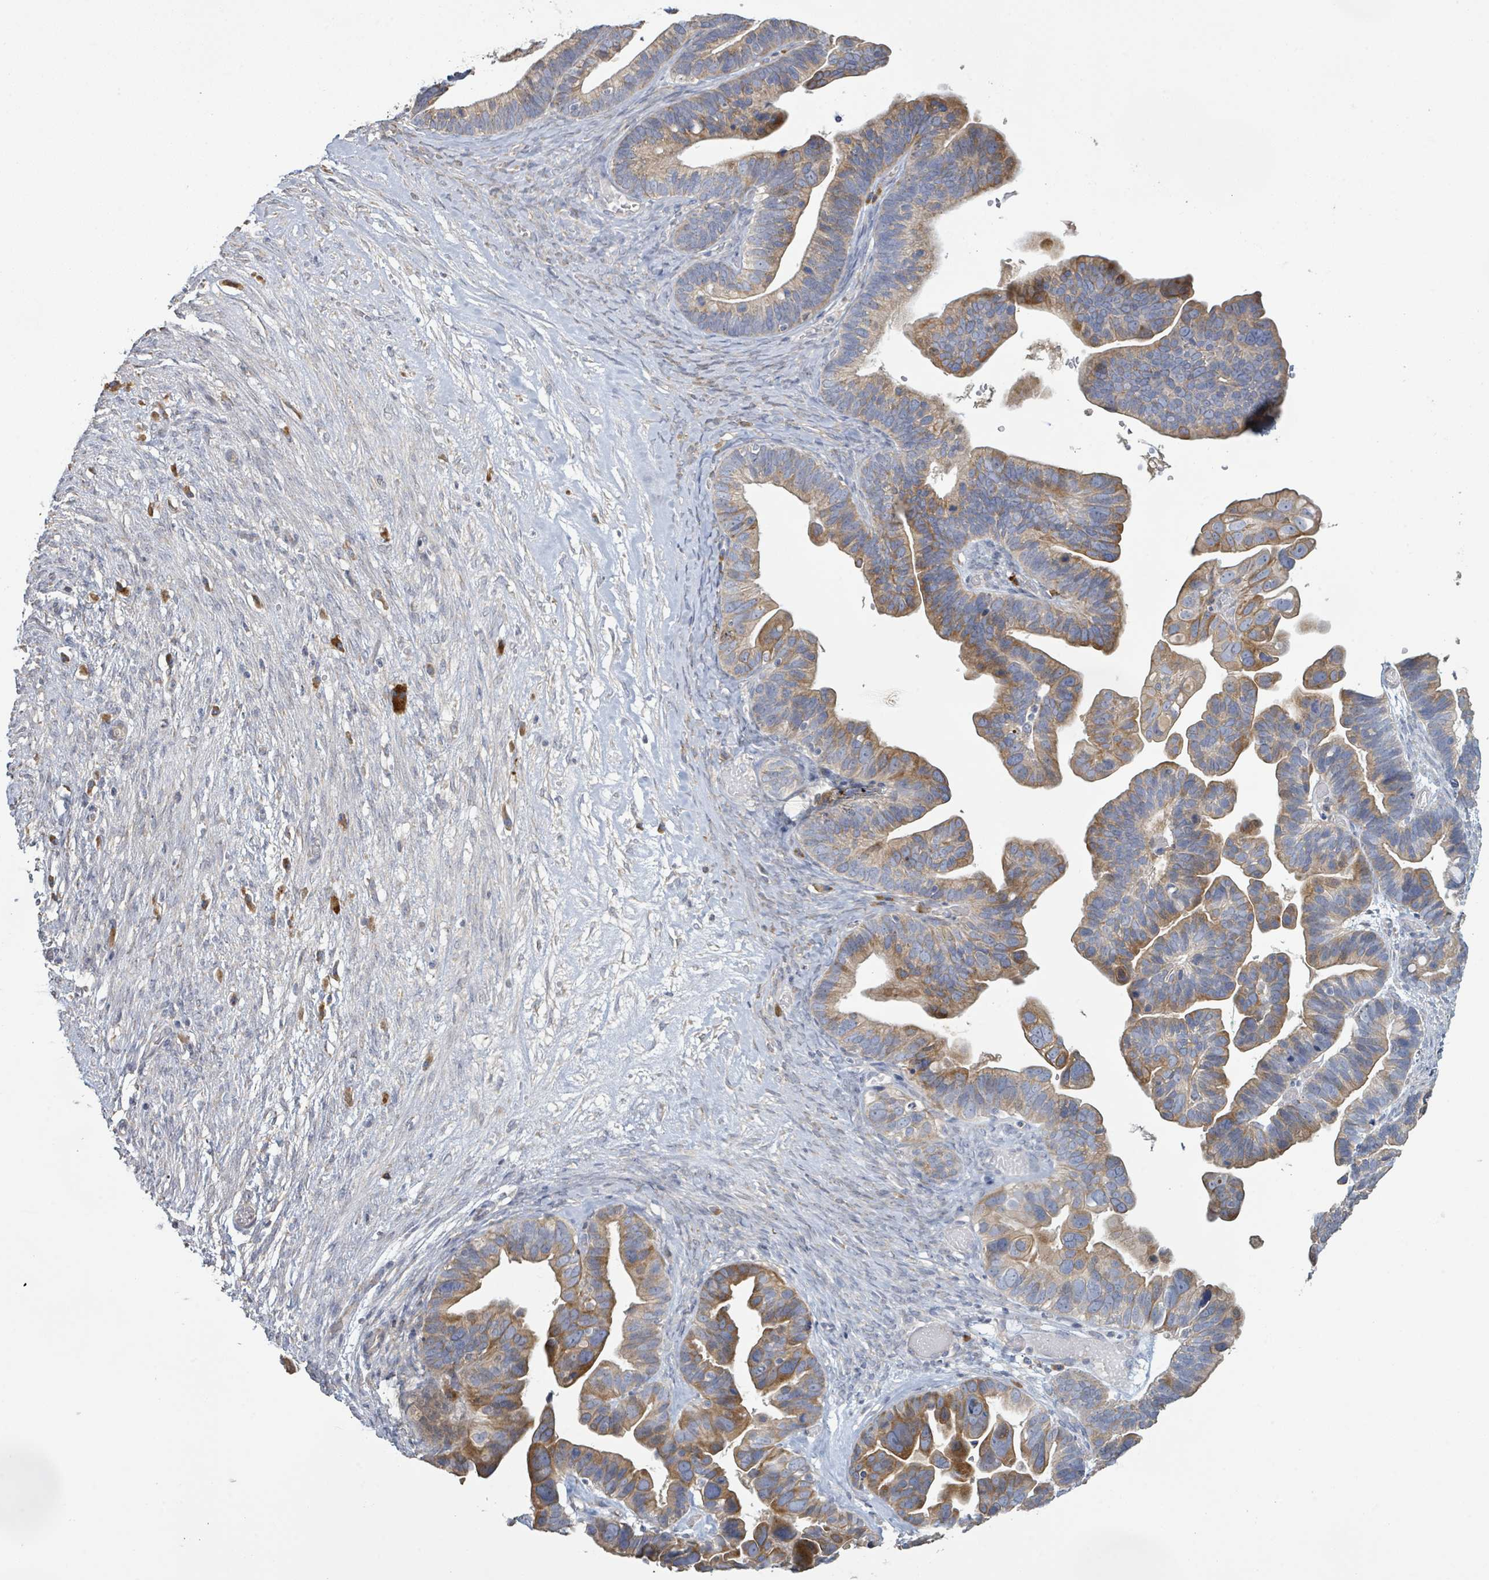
{"staining": {"intensity": "moderate", "quantity": ">75%", "location": "cytoplasmic/membranous"}, "tissue": "ovarian cancer", "cell_type": "Tumor cells", "image_type": "cancer", "snomed": [{"axis": "morphology", "description": "Cystadenocarcinoma, serous, NOS"}, {"axis": "topography", "description": "Ovary"}], "caption": "Ovarian cancer was stained to show a protein in brown. There is medium levels of moderate cytoplasmic/membranous expression in approximately >75% of tumor cells.", "gene": "KCNS2", "patient": {"sex": "female", "age": 56}}